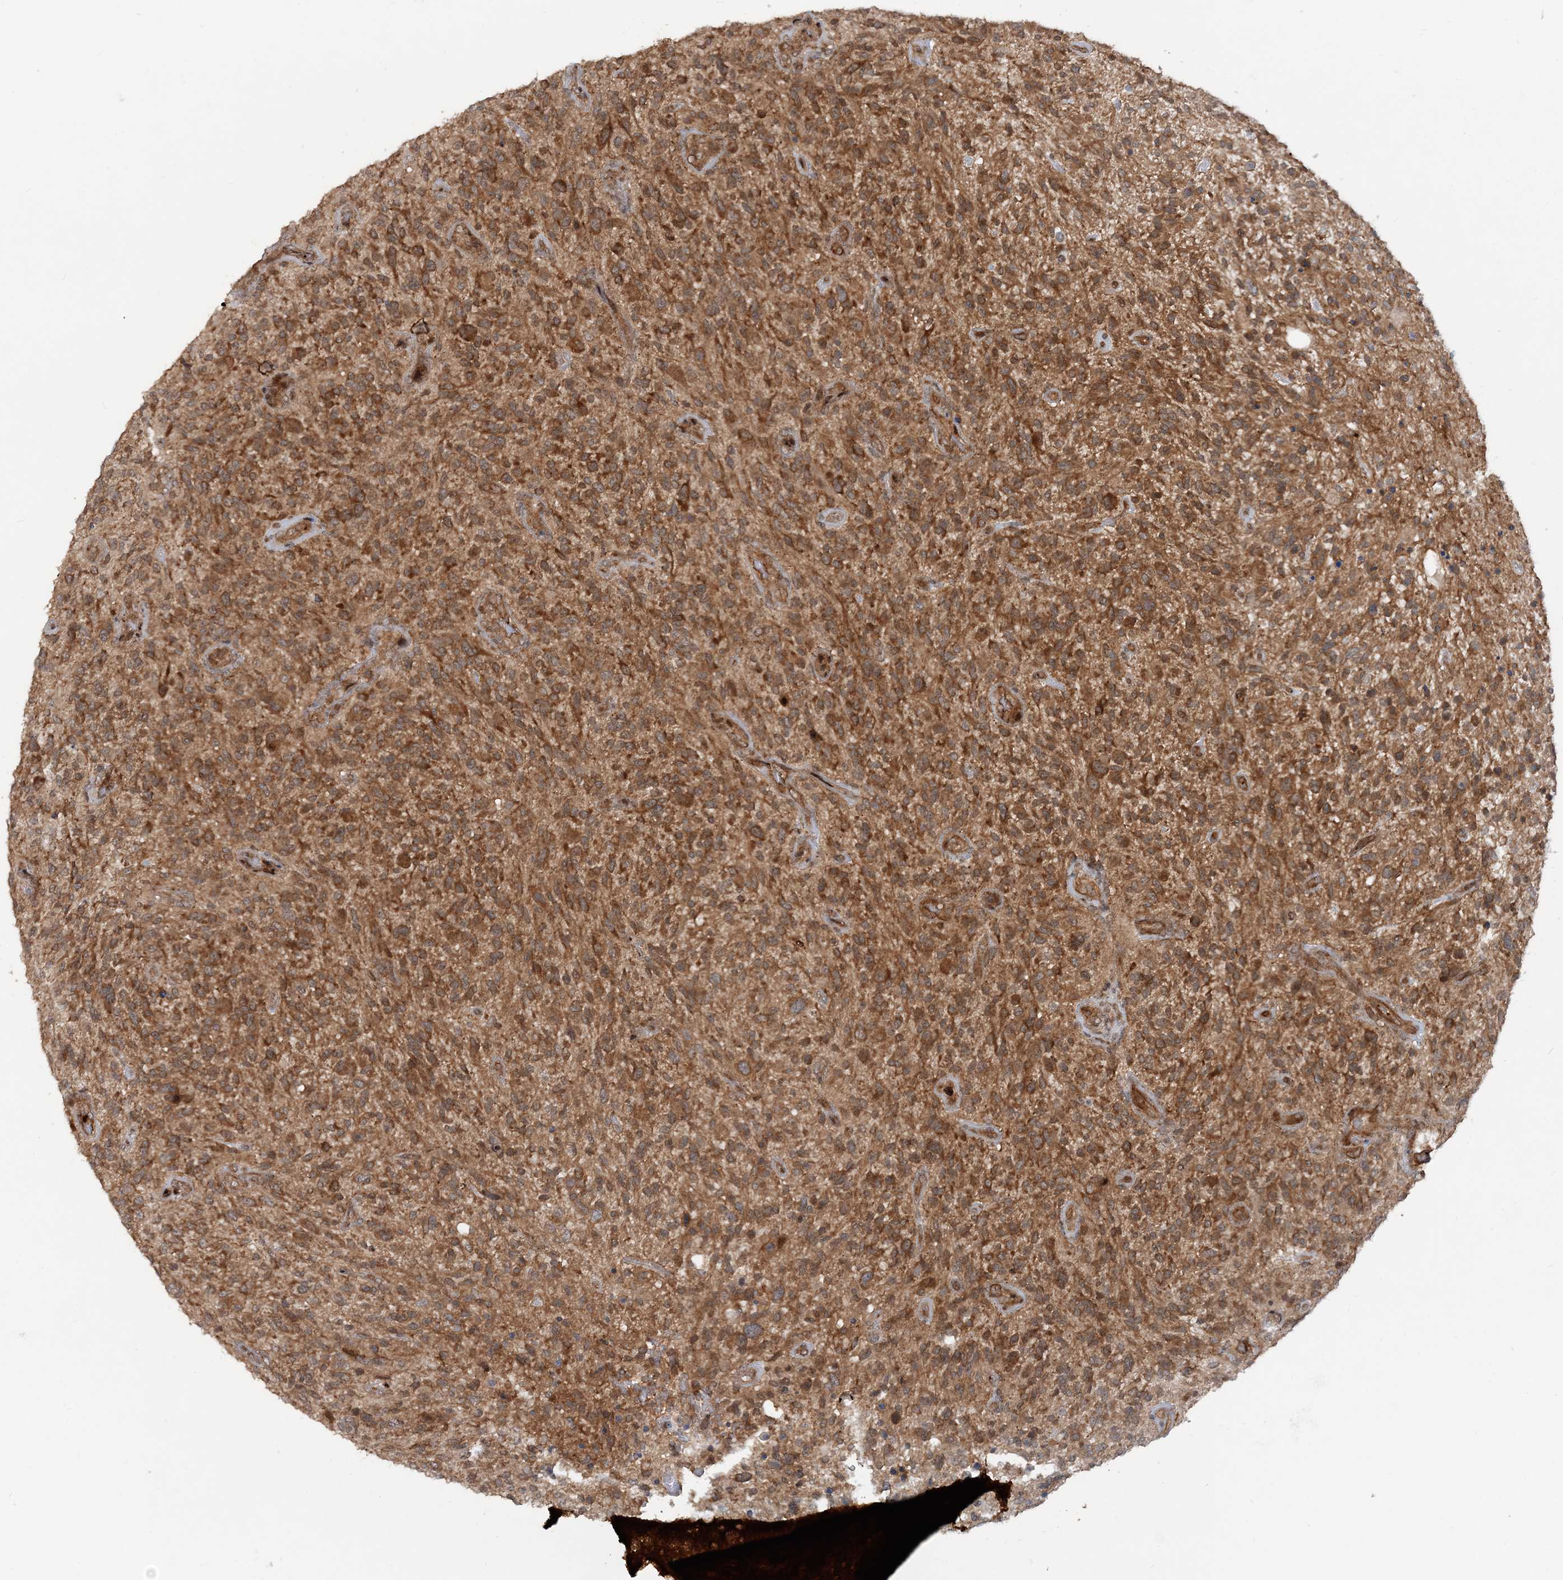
{"staining": {"intensity": "moderate", "quantity": ">75%", "location": "cytoplasmic/membranous"}, "tissue": "glioma", "cell_type": "Tumor cells", "image_type": "cancer", "snomed": [{"axis": "morphology", "description": "Glioma, malignant, High grade"}, {"axis": "topography", "description": "Brain"}], "caption": "Immunohistochemistry (DAB (3,3'-diaminobenzidine)) staining of glioma demonstrates moderate cytoplasmic/membranous protein expression in about >75% of tumor cells. Nuclei are stained in blue.", "gene": "GEMIN5", "patient": {"sex": "male", "age": 47}}